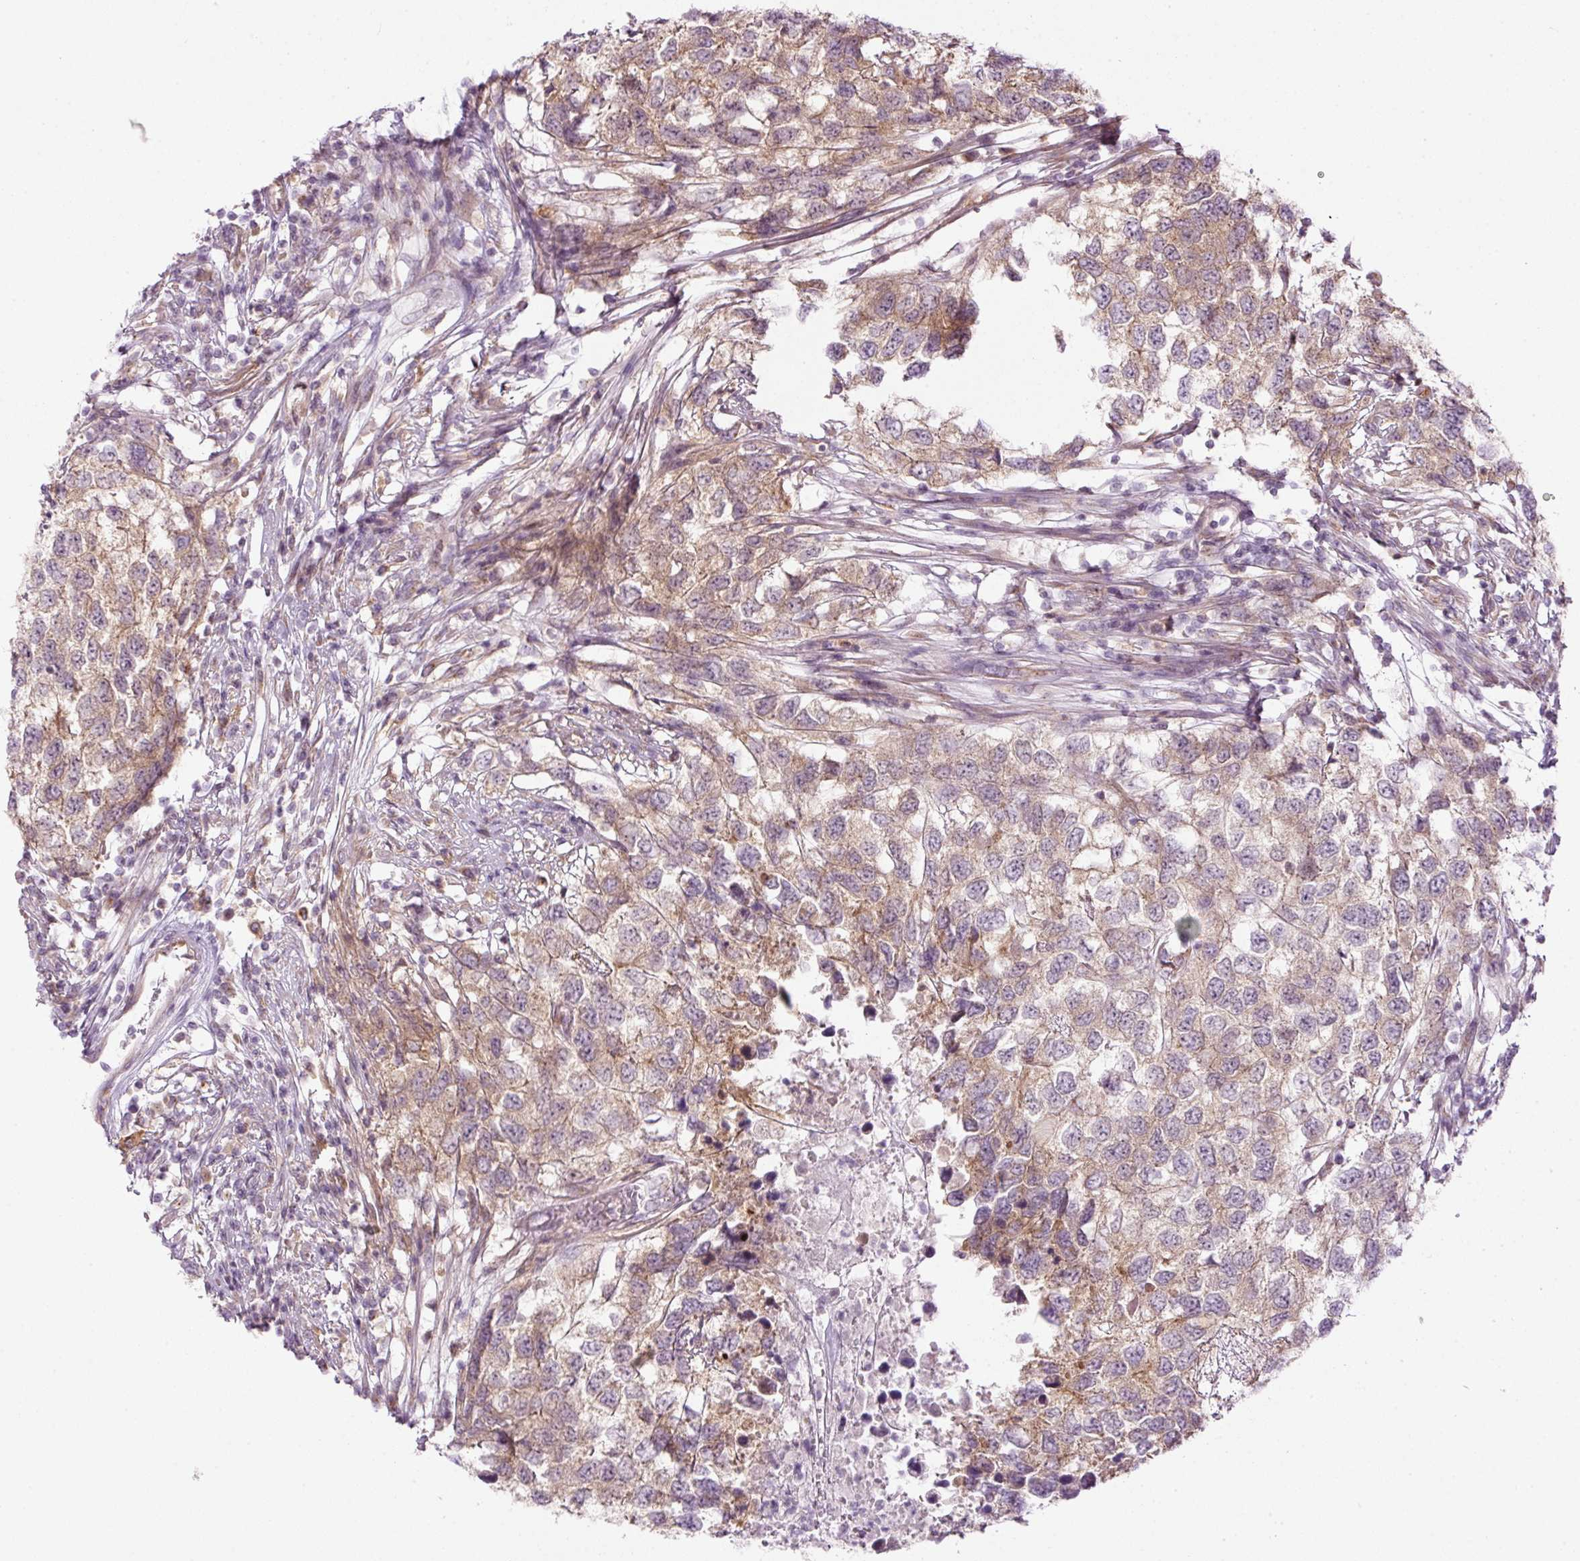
{"staining": {"intensity": "moderate", "quantity": ">75%", "location": "cytoplasmic/membranous"}, "tissue": "testis cancer", "cell_type": "Tumor cells", "image_type": "cancer", "snomed": [{"axis": "morphology", "description": "Carcinoma, Embryonal, NOS"}, {"axis": "topography", "description": "Testis"}], "caption": "A brown stain labels moderate cytoplasmic/membranous staining of a protein in testis cancer (embryonal carcinoma) tumor cells.", "gene": "MZT2B", "patient": {"sex": "male", "age": 83}}